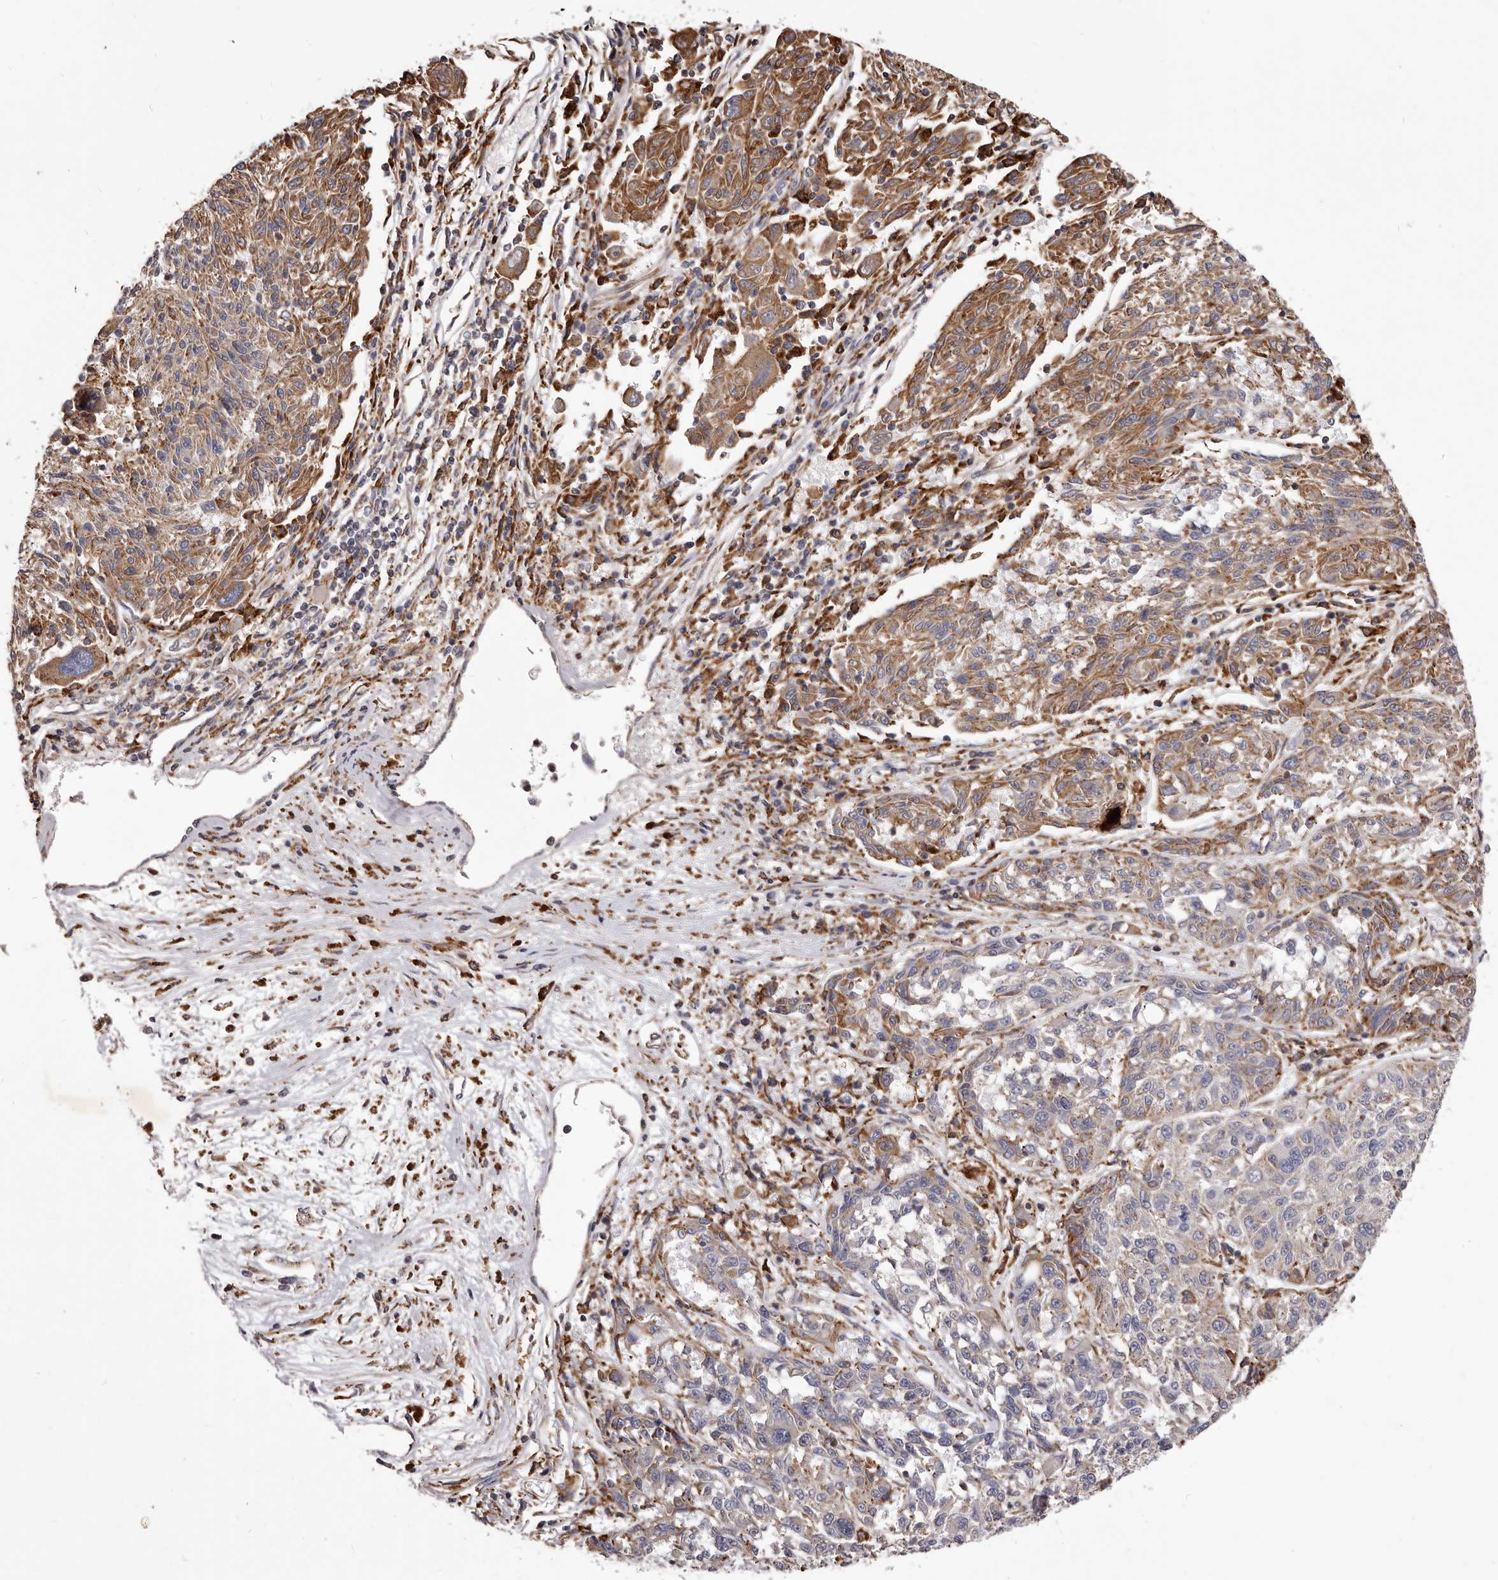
{"staining": {"intensity": "moderate", "quantity": "25%-75%", "location": "cytoplasmic/membranous"}, "tissue": "melanoma", "cell_type": "Tumor cells", "image_type": "cancer", "snomed": [{"axis": "morphology", "description": "Malignant melanoma, NOS"}, {"axis": "topography", "description": "Skin"}], "caption": "Immunohistochemical staining of human malignant melanoma exhibits medium levels of moderate cytoplasmic/membranous positivity in approximately 25%-75% of tumor cells.", "gene": "ALPK1", "patient": {"sex": "male", "age": 53}}